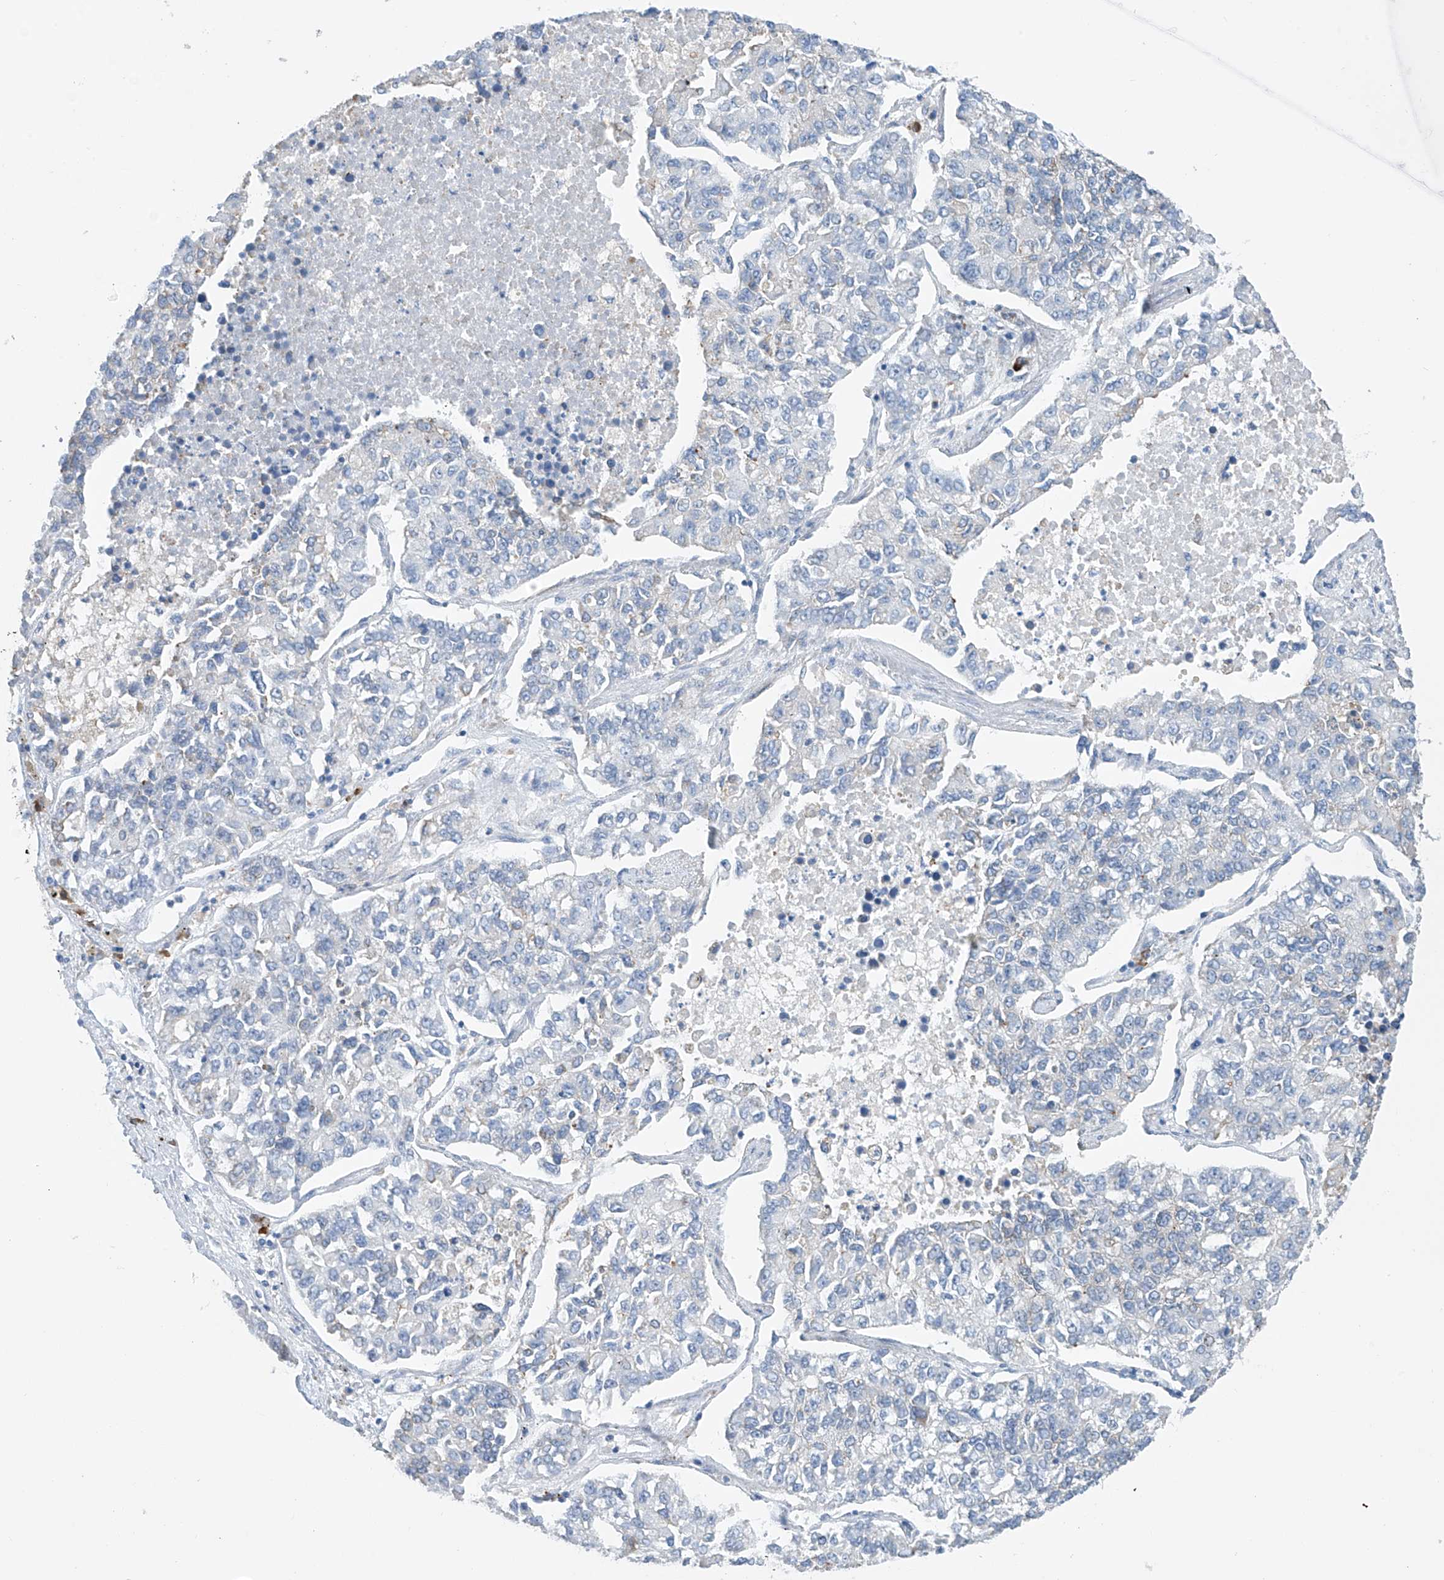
{"staining": {"intensity": "negative", "quantity": "none", "location": "none"}, "tissue": "lung cancer", "cell_type": "Tumor cells", "image_type": "cancer", "snomed": [{"axis": "morphology", "description": "Adenocarcinoma, NOS"}, {"axis": "topography", "description": "Lung"}], "caption": "Lung cancer (adenocarcinoma) was stained to show a protein in brown. There is no significant positivity in tumor cells.", "gene": "REC8", "patient": {"sex": "male", "age": 49}}